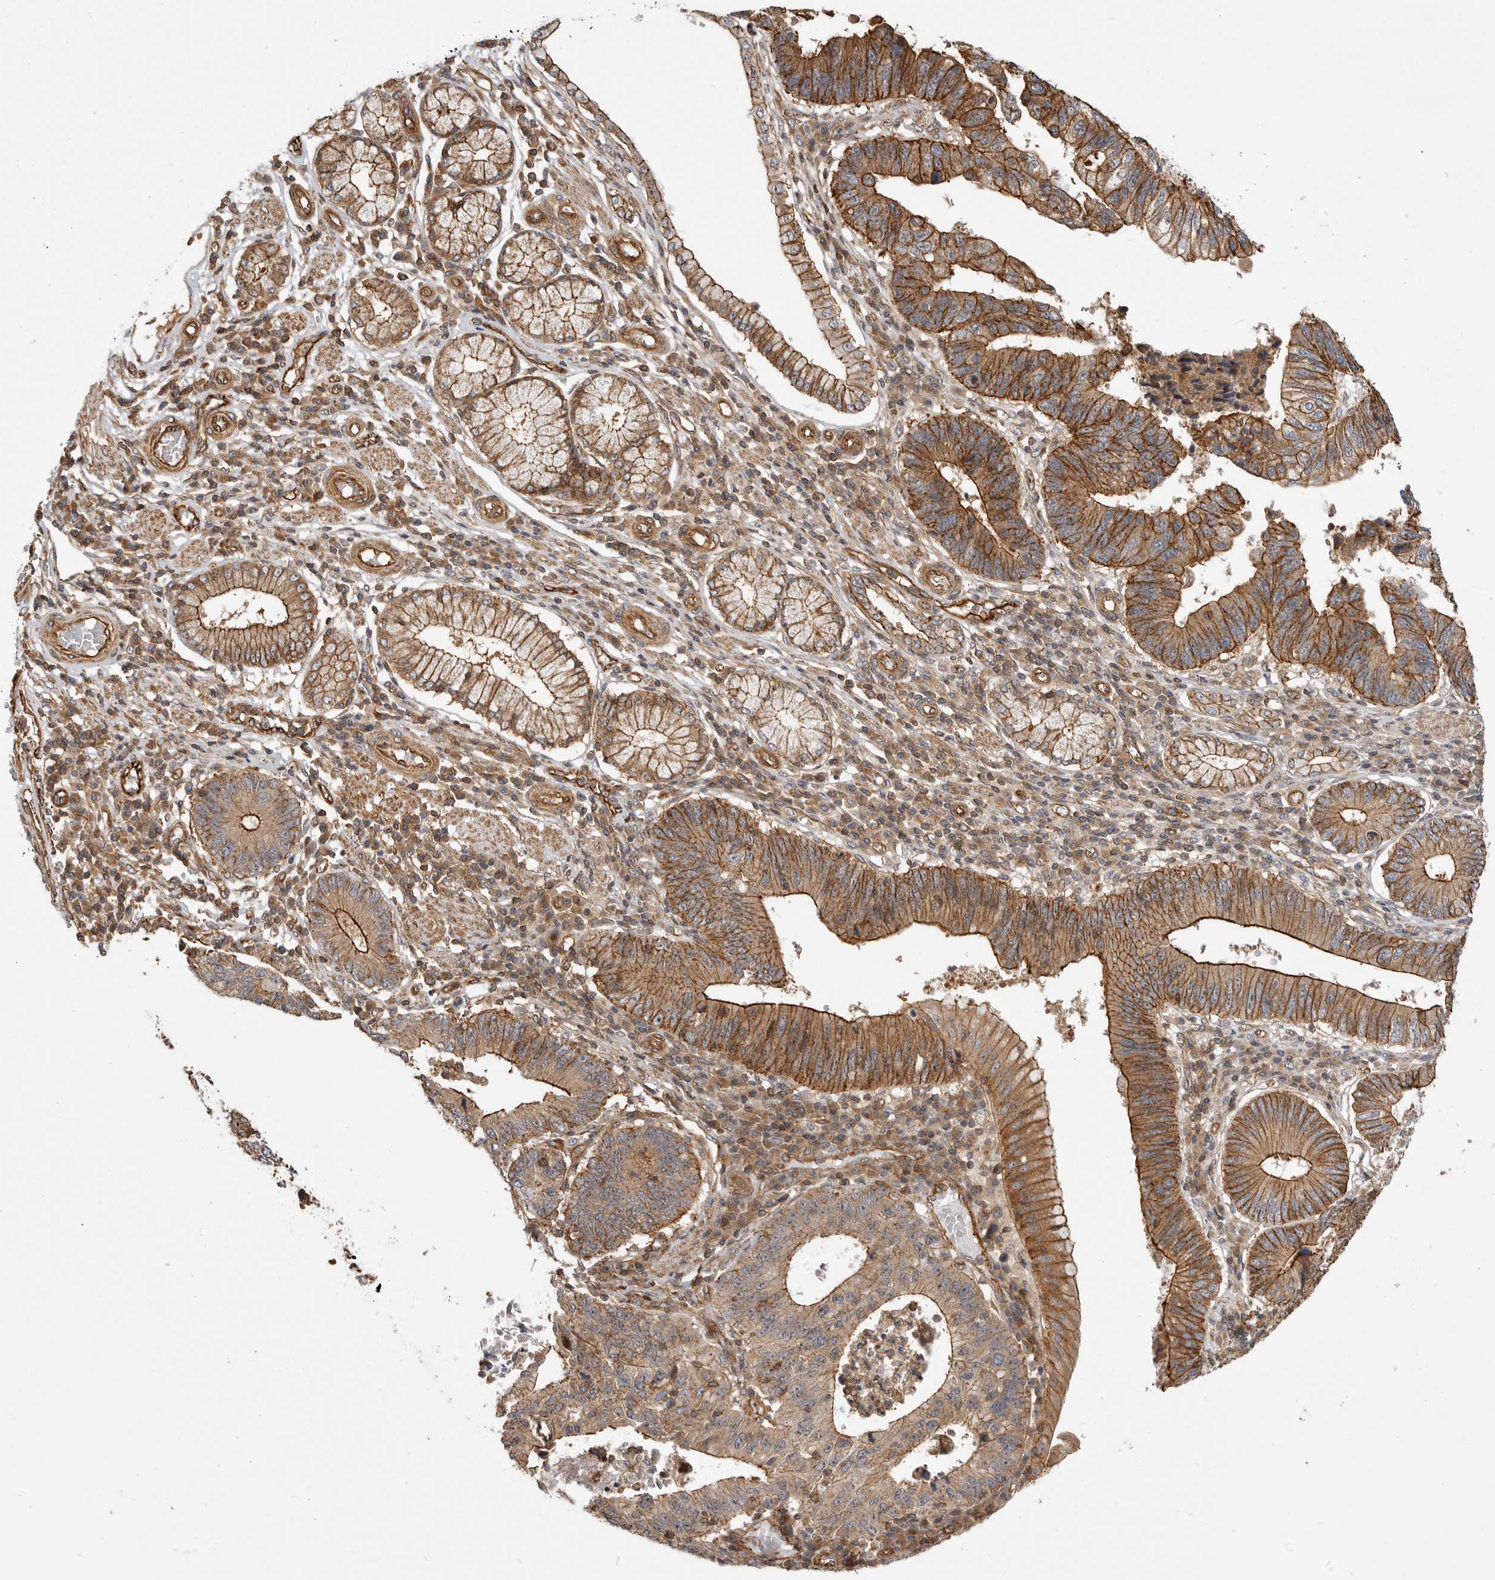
{"staining": {"intensity": "strong", "quantity": ">75%", "location": "cytoplasmic/membranous"}, "tissue": "stomach cancer", "cell_type": "Tumor cells", "image_type": "cancer", "snomed": [{"axis": "morphology", "description": "Adenocarcinoma, NOS"}, {"axis": "topography", "description": "Stomach"}], "caption": "Immunohistochemistry micrograph of stomach cancer (adenocarcinoma) stained for a protein (brown), which displays high levels of strong cytoplasmic/membranous staining in about >75% of tumor cells.", "gene": "GPATCH2", "patient": {"sex": "male", "age": 59}}